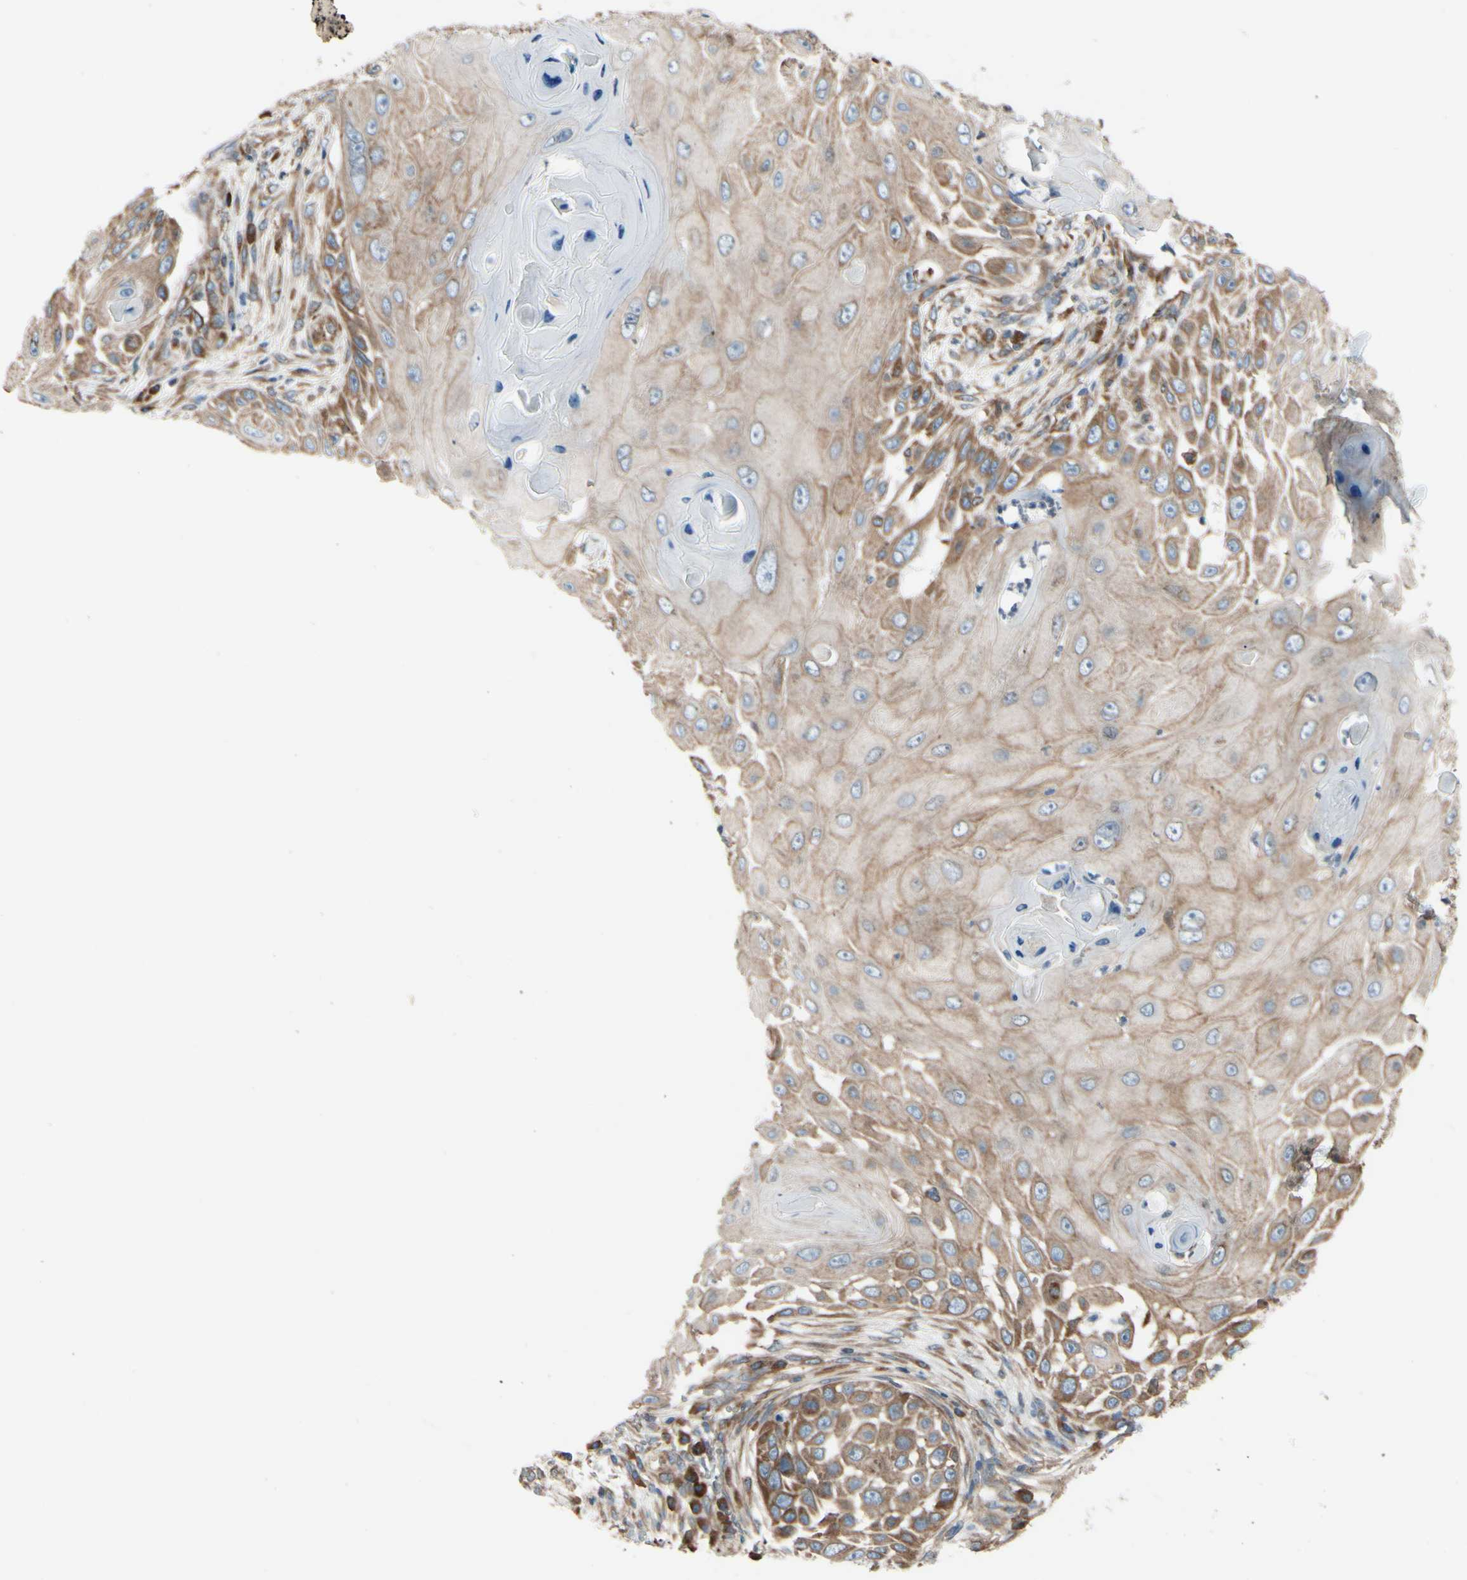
{"staining": {"intensity": "moderate", "quantity": ">75%", "location": "cytoplasmic/membranous"}, "tissue": "skin cancer", "cell_type": "Tumor cells", "image_type": "cancer", "snomed": [{"axis": "morphology", "description": "Squamous cell carcinoma, NOS"}, {"axis": "topography", "description": "Skin"}], "caption": "Skin cancer (squamous cell carcinoma) stained for a protein (brown) shows moderate cytoplasmic/membranous positive expression in about >75% of tumor cells.", "gene": "CLCC1", "patient": {"sex": "female", "age": 44}}